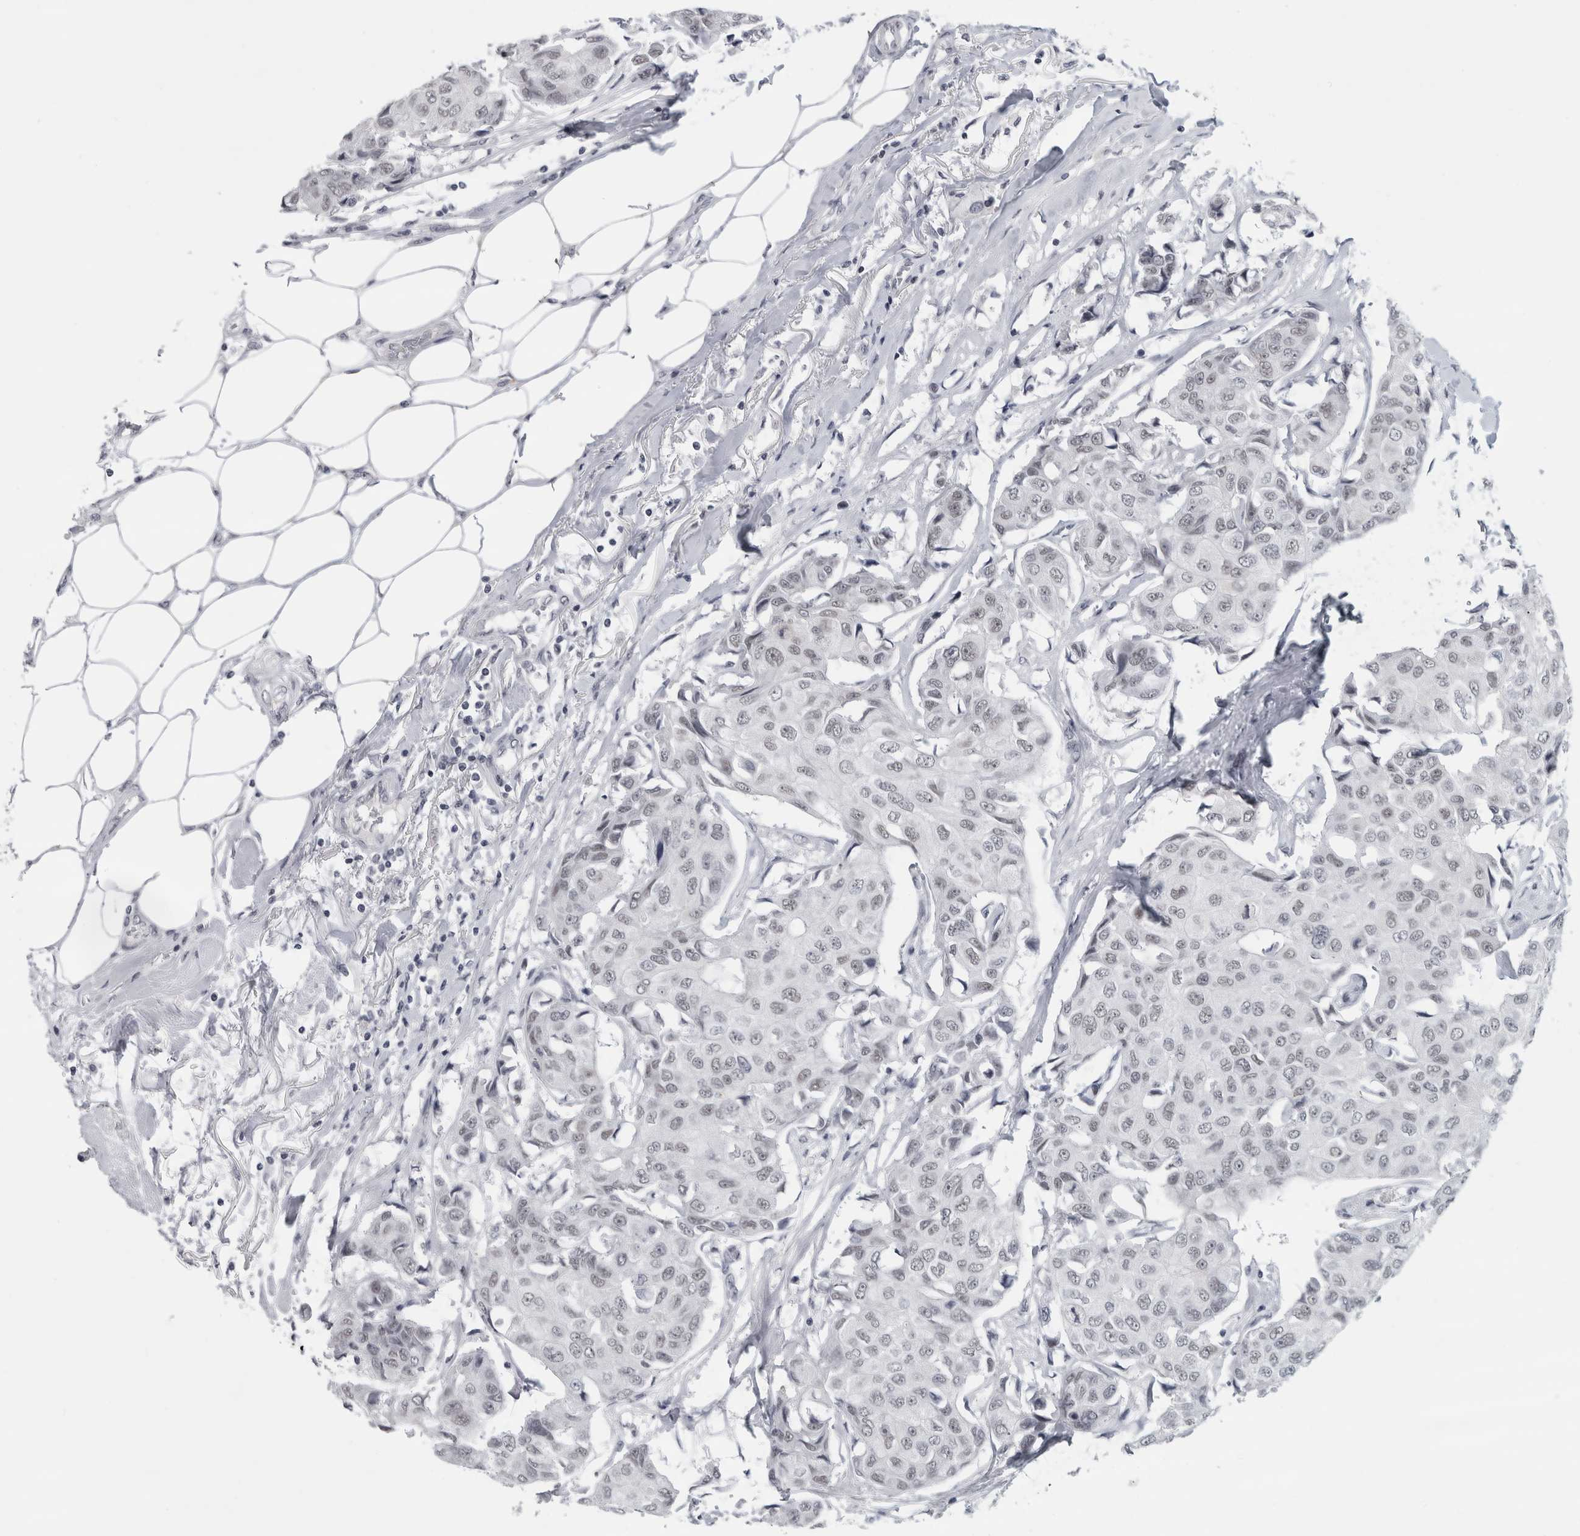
{"staining": {"intensity": "weak", "quantity": "<25%", "location": "nuclear"}, "tissue": "breast cancer", "cell_type": "Tumor cells", "image_type": "cancer", "snomed": [{"axis": "morphology", "description": "Duct carcinoma"}, {"axis": "topography", "description": "Breast"}], "caption": "DAB immunohistochemical staining of intraductal carcinoma (breast) demonstrates no significant positivity in tumor cells.", "gene": "ARID4B", "patient": {"sex": "female", "age": 80}}